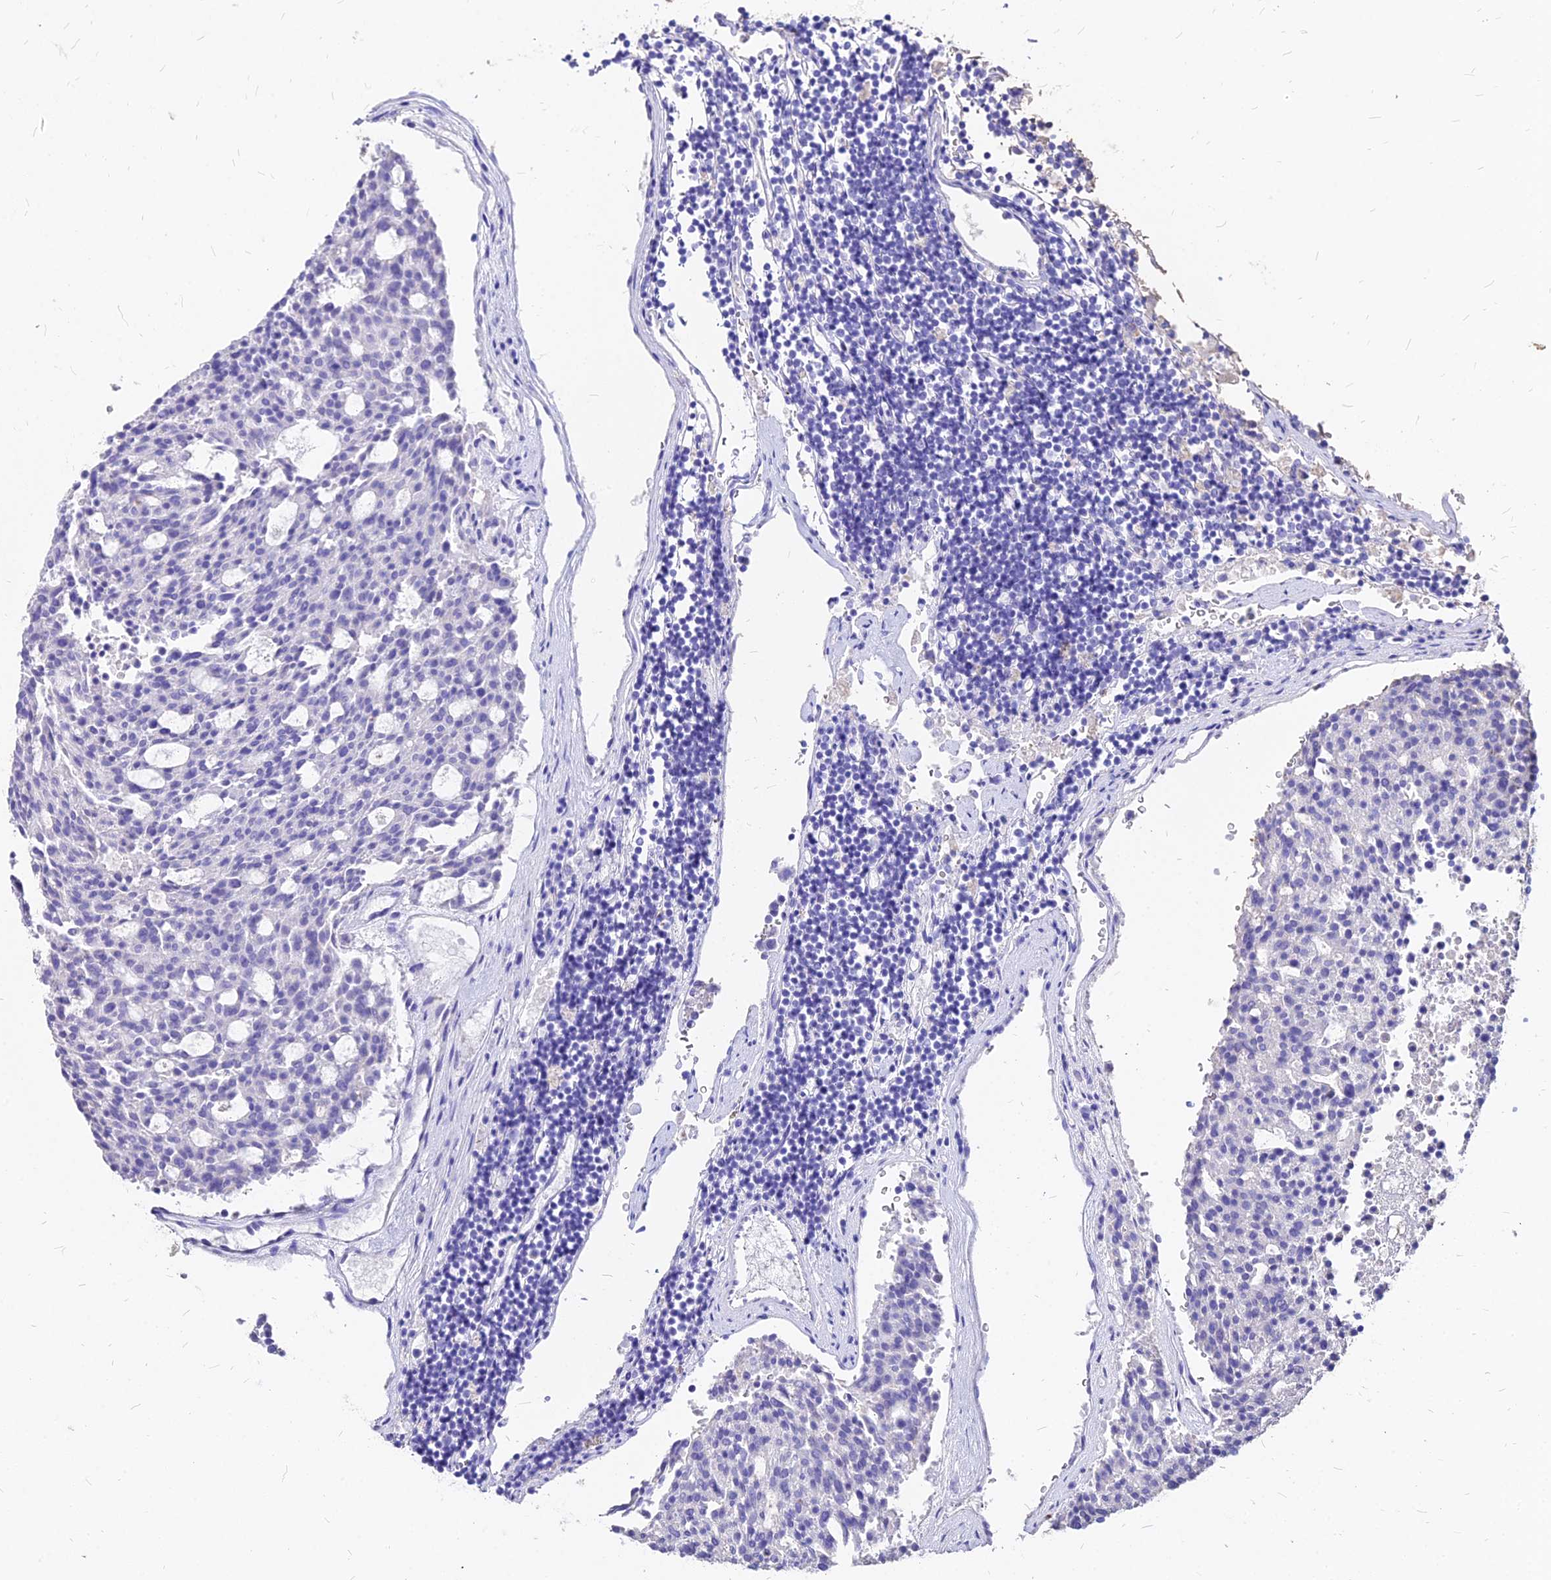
{"staining": {"intensity": "negative", "quantity": "none", "location": "none"}, "tissue": "carcinoid", "cell_type": "Tumor cells", "image_type": "cancer", "snomed": [{"axis": "morphology", "description": "Carcinoid, malignant, NOS"}, {"axis": "topography", "description": "Pancreas"}], "caption": "DAB (3,3'-diaminobenzidine) immunohistochemical staining of carcinoid demonstrates no significant positivity in tumor cells.", "gene": "NME5", "patient": {"sex": "female", "age": 54}}